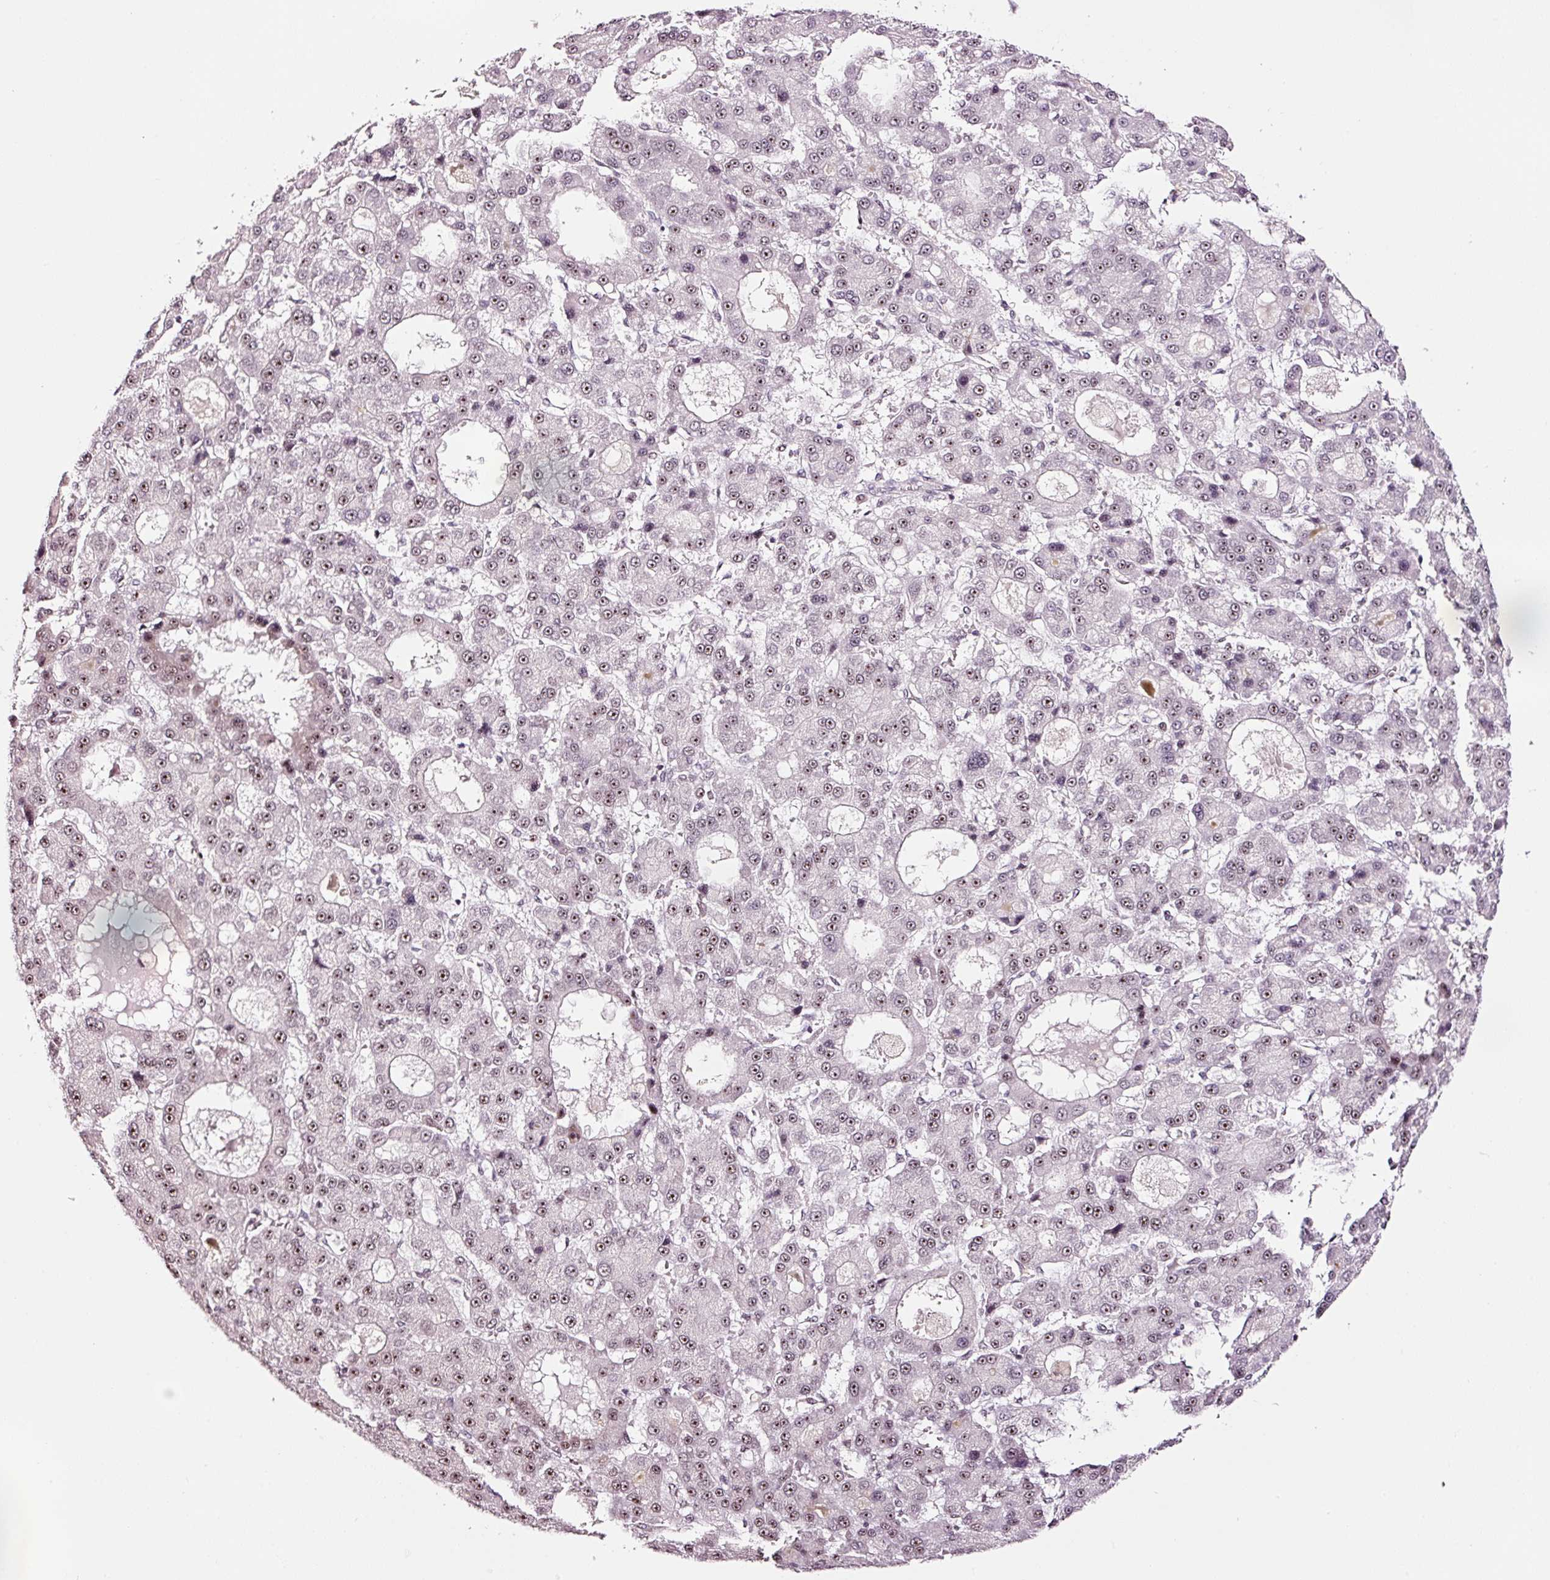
{"staining": {"intensity": "moderate", "quantity": "25%-75%", "location": "nuclear"}, "tissue": "liver cancer", "cell_type": "Tumor cells", "image_type": "cancer", "snomed": [{"axis": "morphology", "description": "Carcinoma, Hepatocellular, NOS"}, {"axis": "topography", "description": "Liver"}], "caption": "The immunohistochemical stain highlights moderate nuclear expression in tumor cells of liver cancer (hepatocellular carcinoma) tissue.", "gene": "GNL3", "patient": {"sex": "male", "age": 70}}